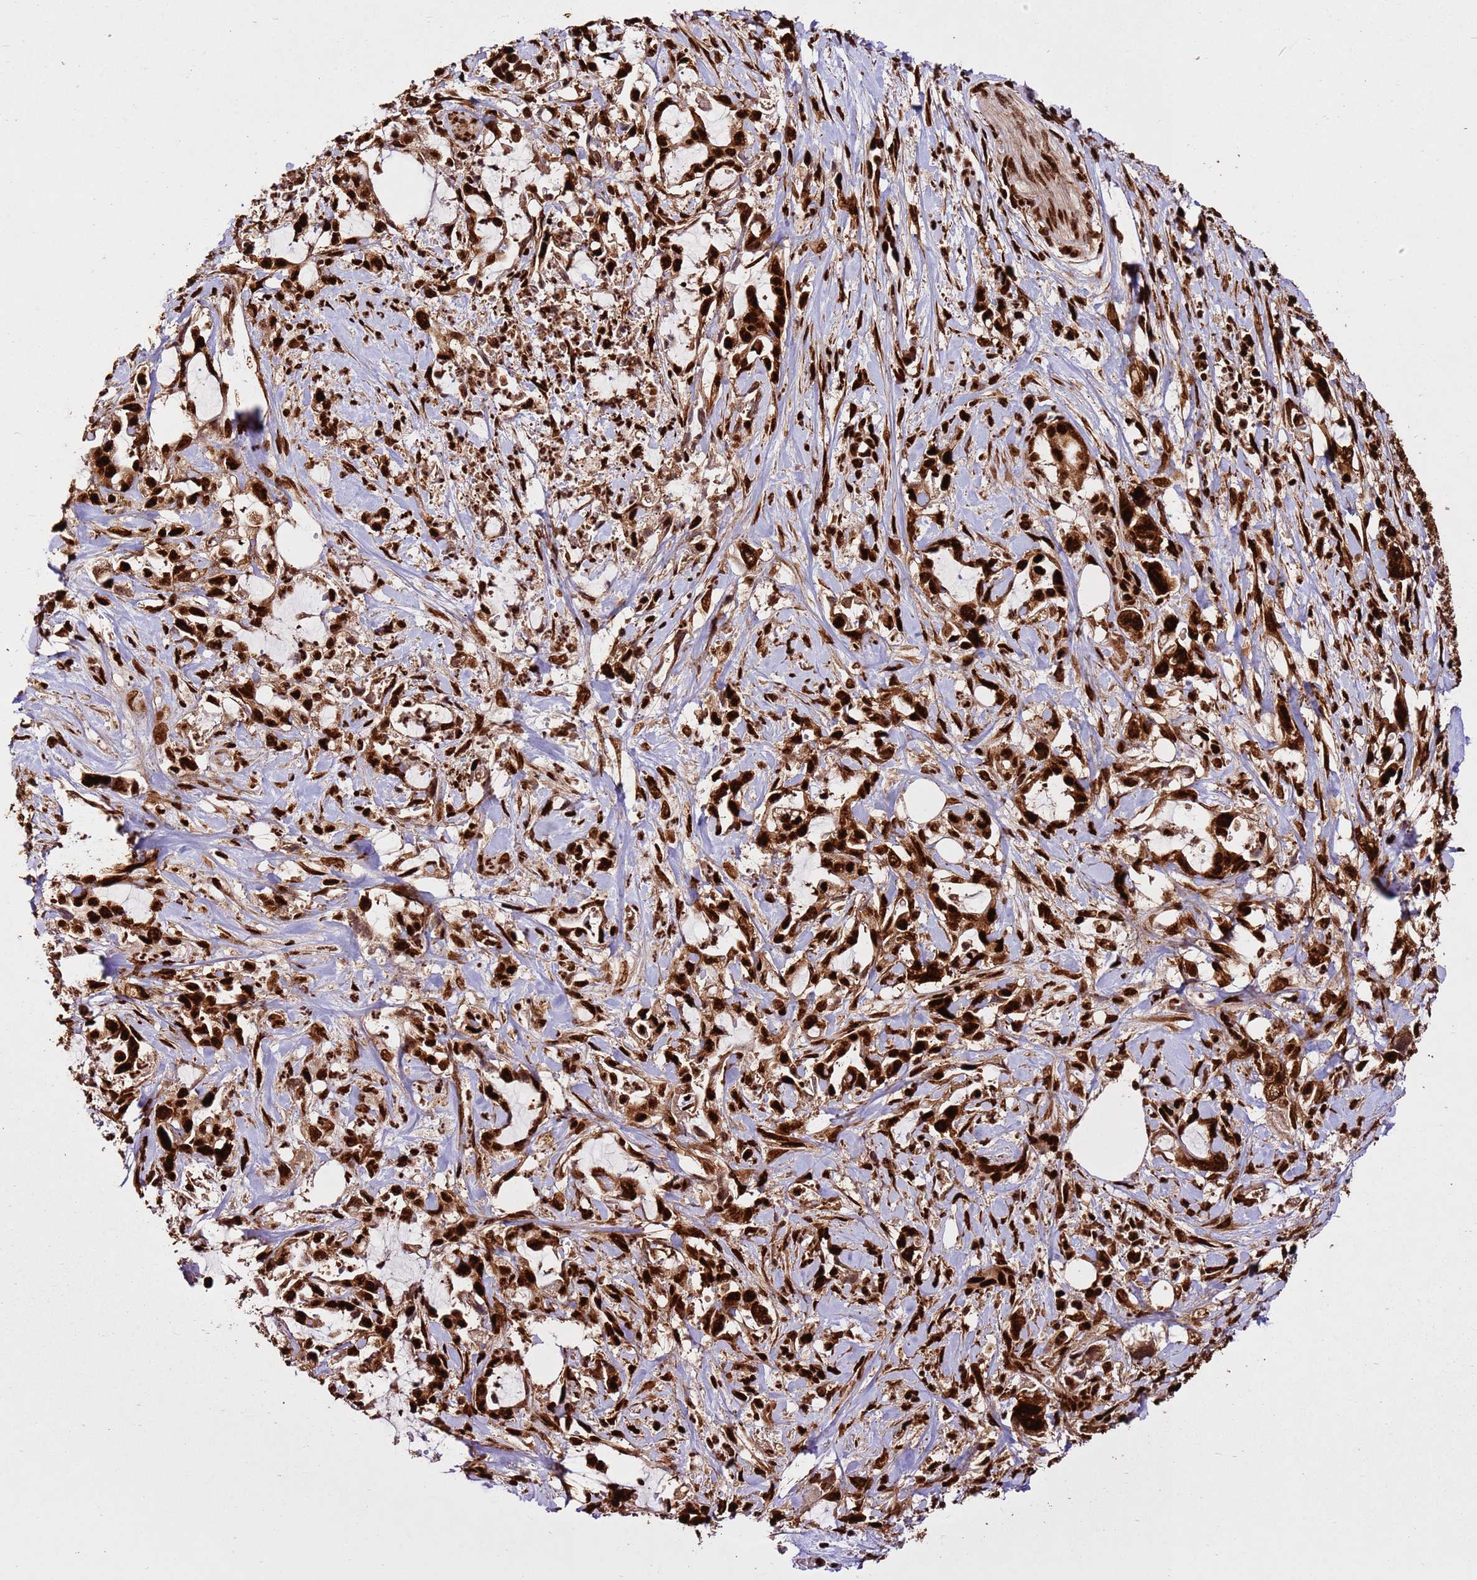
{"staining": {"intensity": "strong", "quantity": ">75%", "location": "nuclear"}, "tissue": "pancreatic cancer", "cell_type": "Tumor cells", "image_type": "cancer", "snomed": [{"axis": "morphology", "description": "Adenocarcinoma, NOS"}, {"axis": "topography", "description": "Pancreas"}], "caption": "Immunohistochemistry photomicrograph of pancreatic cancer stained for a protein (brown), which displays high levels of strong nuclear staining in approximately >75% of tumor cells.", "gene": "HNRNPAB", "patient": {"sex": "female", "age": 61}}